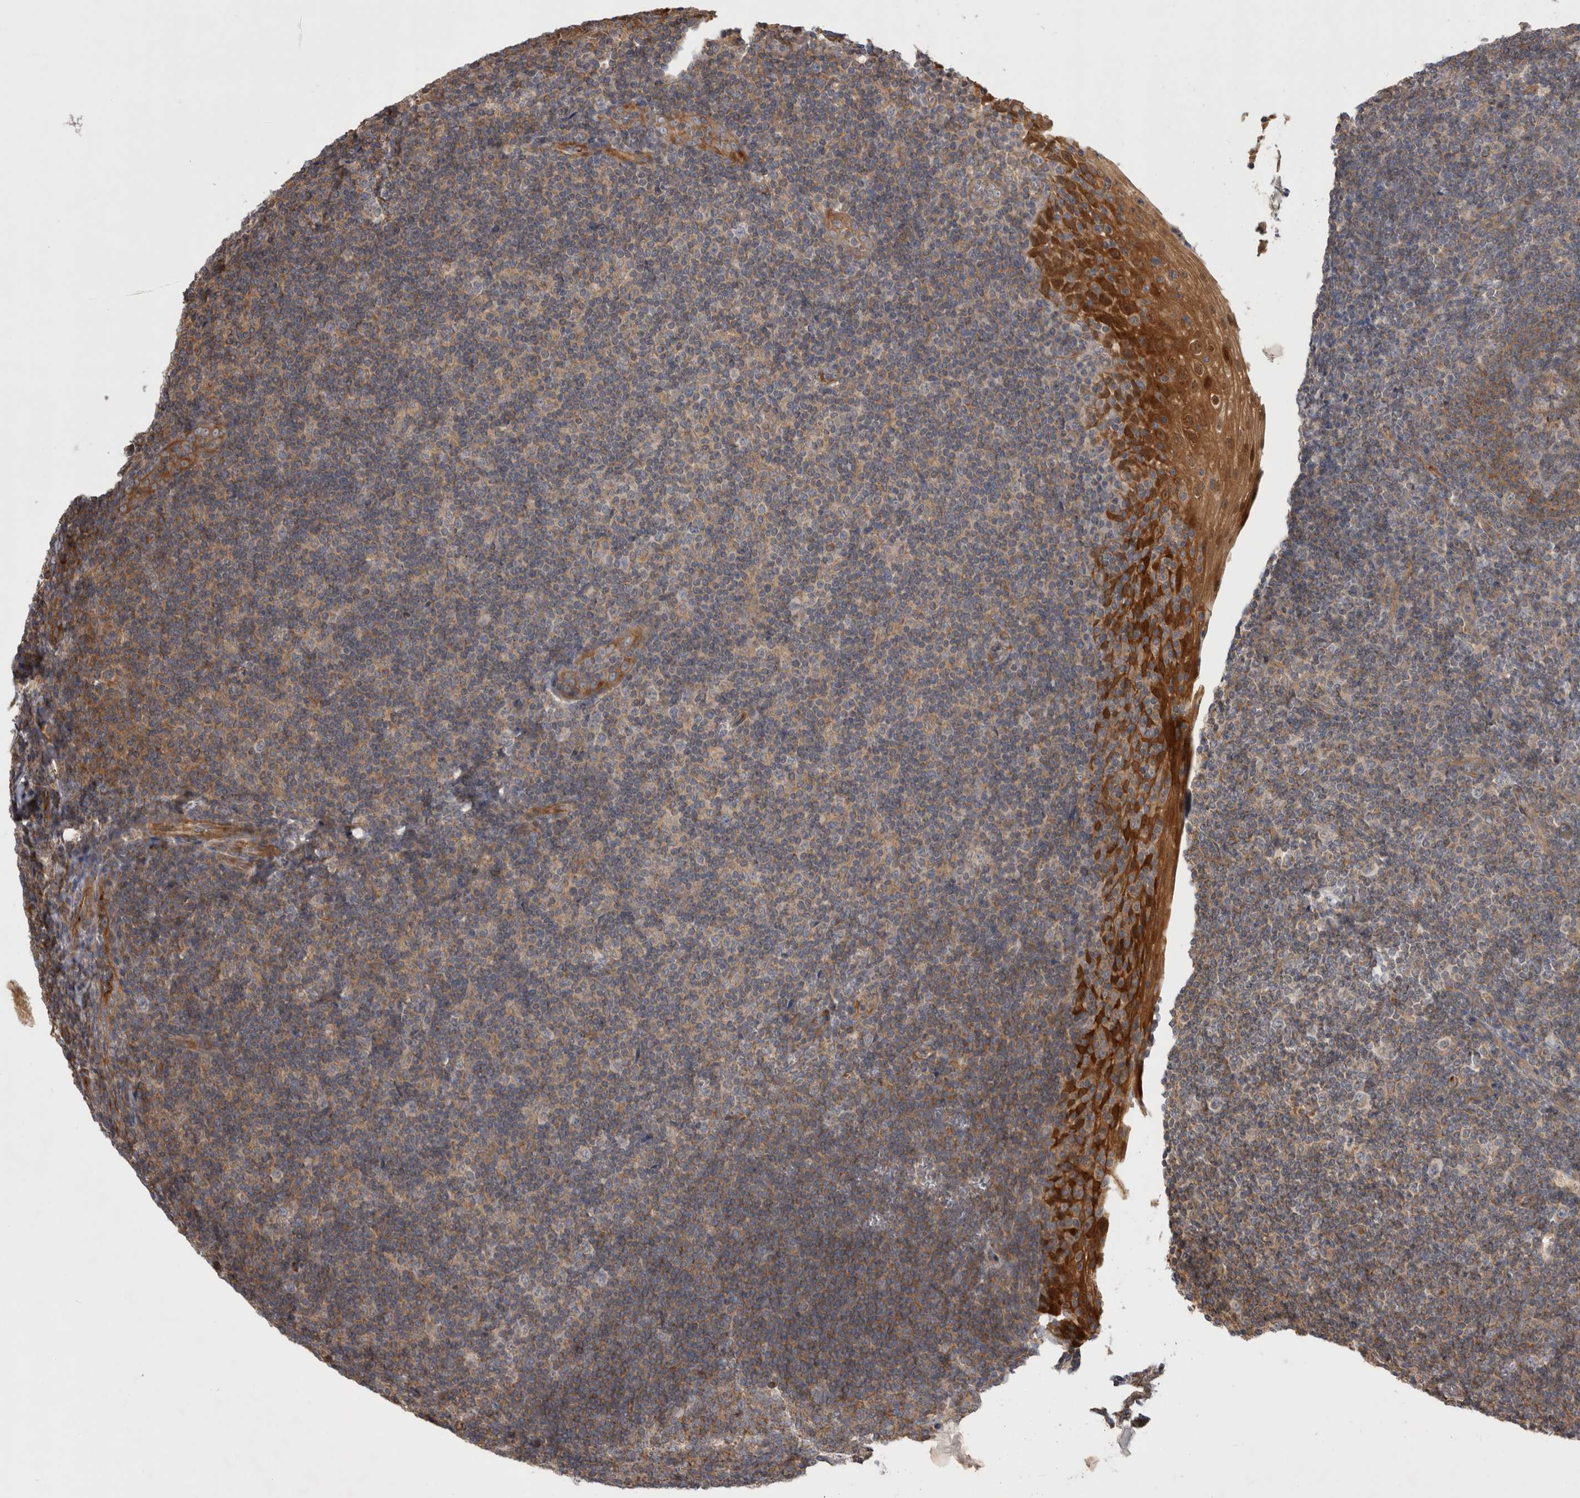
{"staining": {"intensity": "weak", "quantity": ">75%", "location": "cytoplasmic/membranous"}, "tissue": "tonsil", "cell_type": "Germinal center cells", "image_type": "normal", "snomed": [{"axis": "morphology", "description": "Normal tissue, NOS"}, {"axis": "topography", "description": "Tonsil"}], "caption": "A histopathology image of tonsil stained for a protein demonstrates weak cytoplasmic/membranous brown staining in germinal center cells.", "gene": "SFXN2", "patient": {"sex": "male", "age": 37}}